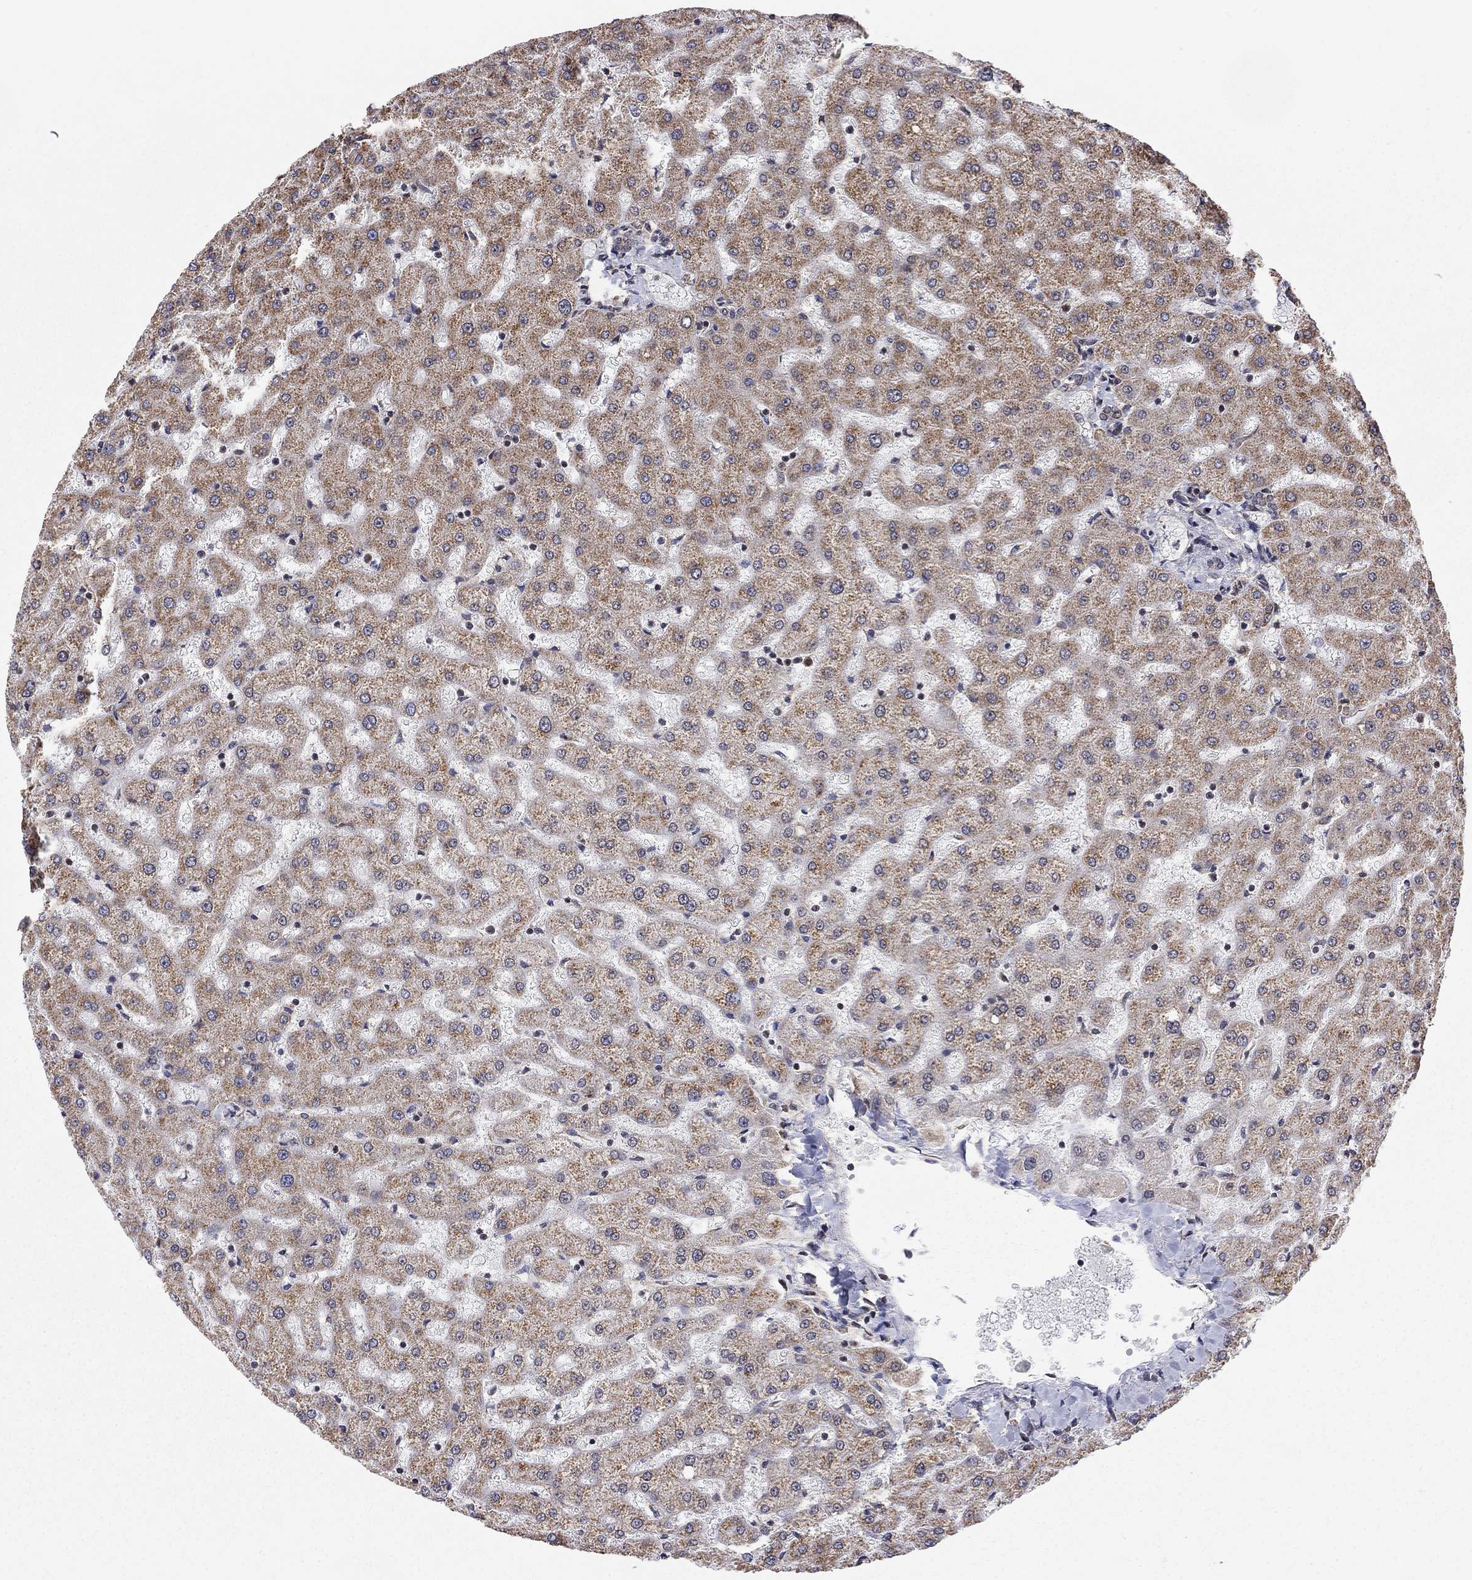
{"staining": {"intensity": "negative", "quantity": "none", "location": "none"}, "tissue": "liver", "cell_type": "Cholangiocytes", "image_type": "normal", "snomed": [{"axis": "morphology", "description": "Normal tissue, NOS"}, {"axis": "topography", "description": "Liver"}], "caption": "An image of human liver is negative for staining in cholangiocytes. (IHC, brightfield microscopy, high magnification).", "gene": "TDP1", "patient": {"sex": "female", "age": 50}}